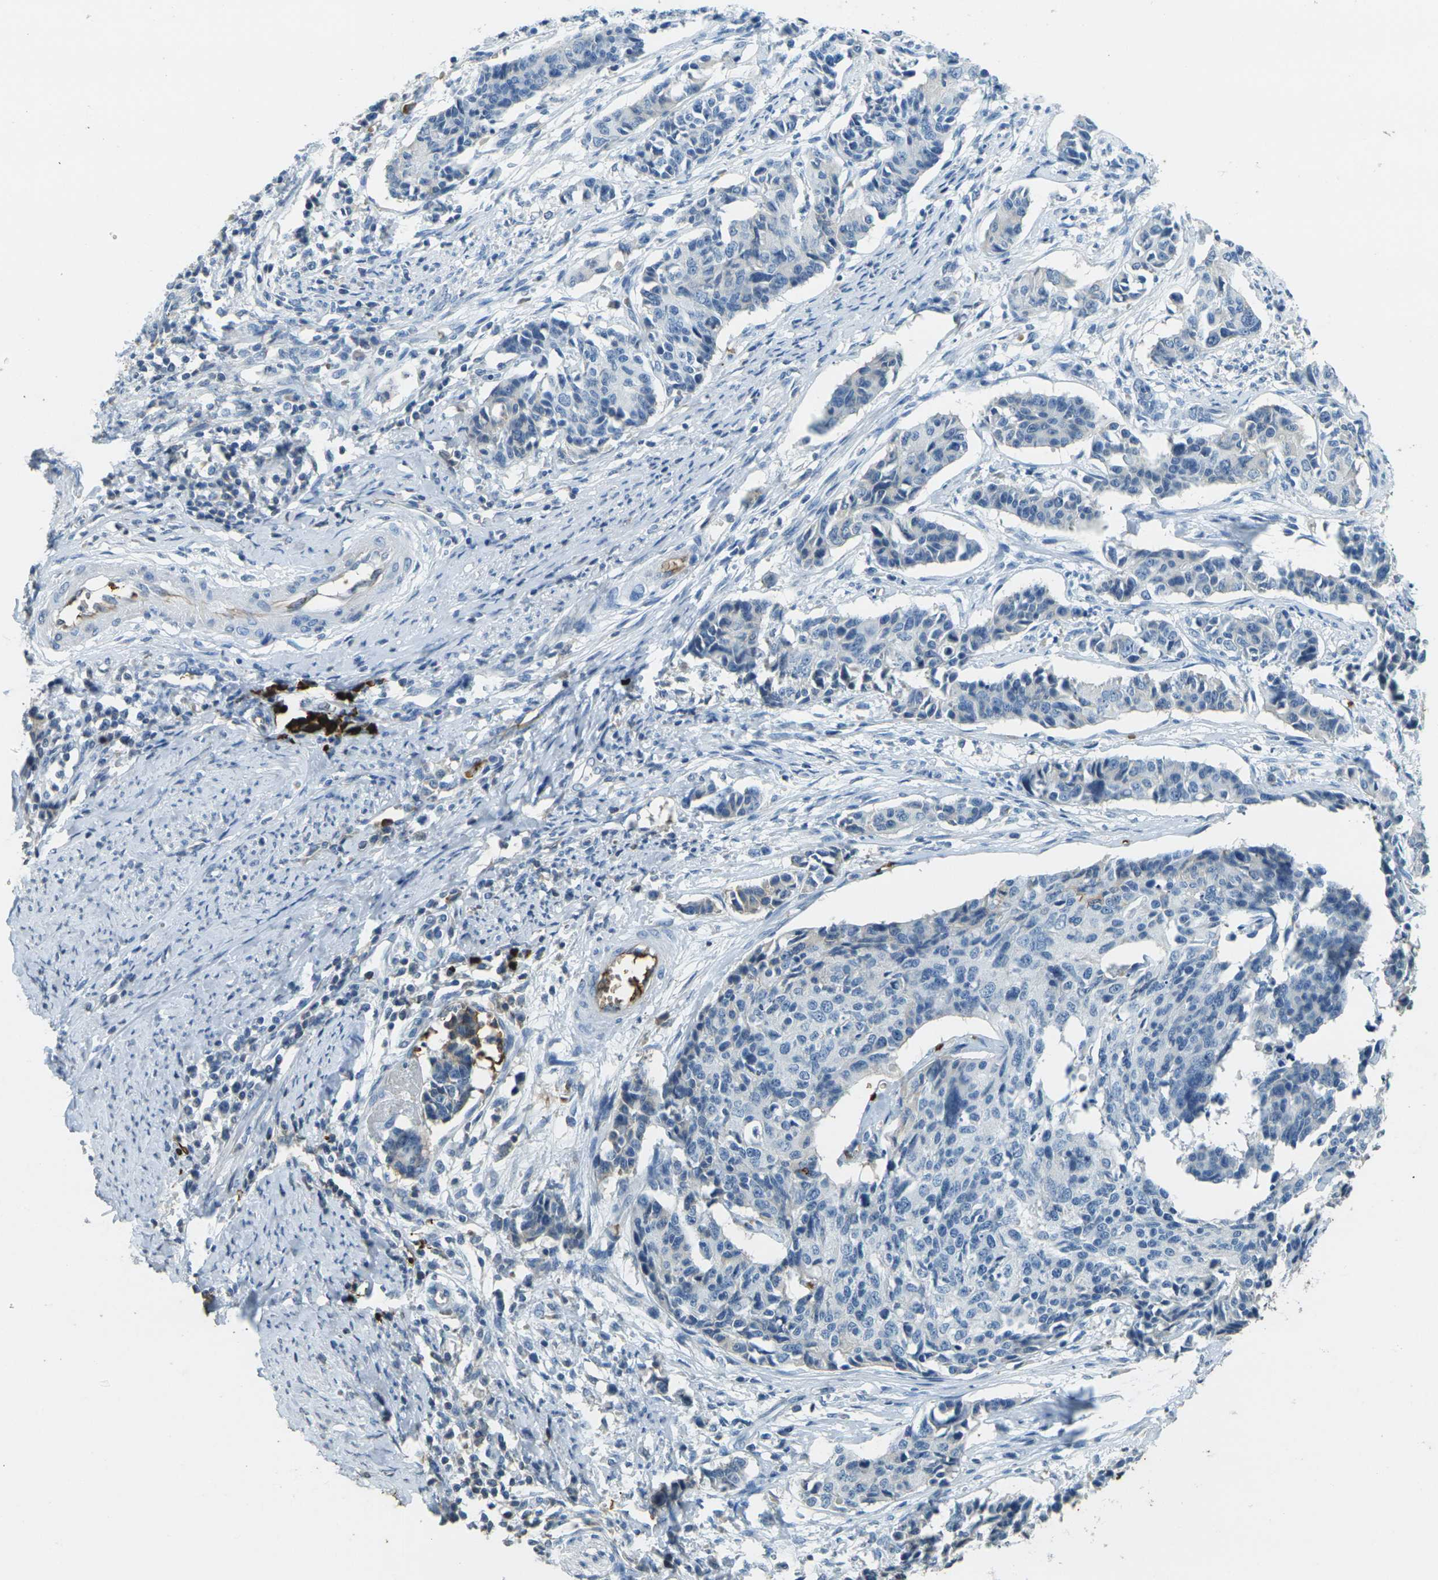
{"staining": {"intensity": "negative", "quantity": "none", "location": "none"}, "tissue": "cervical cancer", "cell_type": "Tumor cells", "image_type": "cancer", "snomed": [{"axis": "morphology", "description": "Normal tissue, NOS"}, {"axis": "morphology", "description": "Squamous cell carcinoma, NOS"}, {"axis": "topography", "description": "Cervix"}], "caption": "This photomicrograph is of squamous cell carcinoma (cervical) stained with immunohistochemistry (IHC) to label a protein in brown with the nuclei are counter-stained blue. There is no positivity in tumor cells. (DAB immunohistochemistry, high magnification).", "gene": "HBB", "patient": {"sex": "female", "age": 35}}